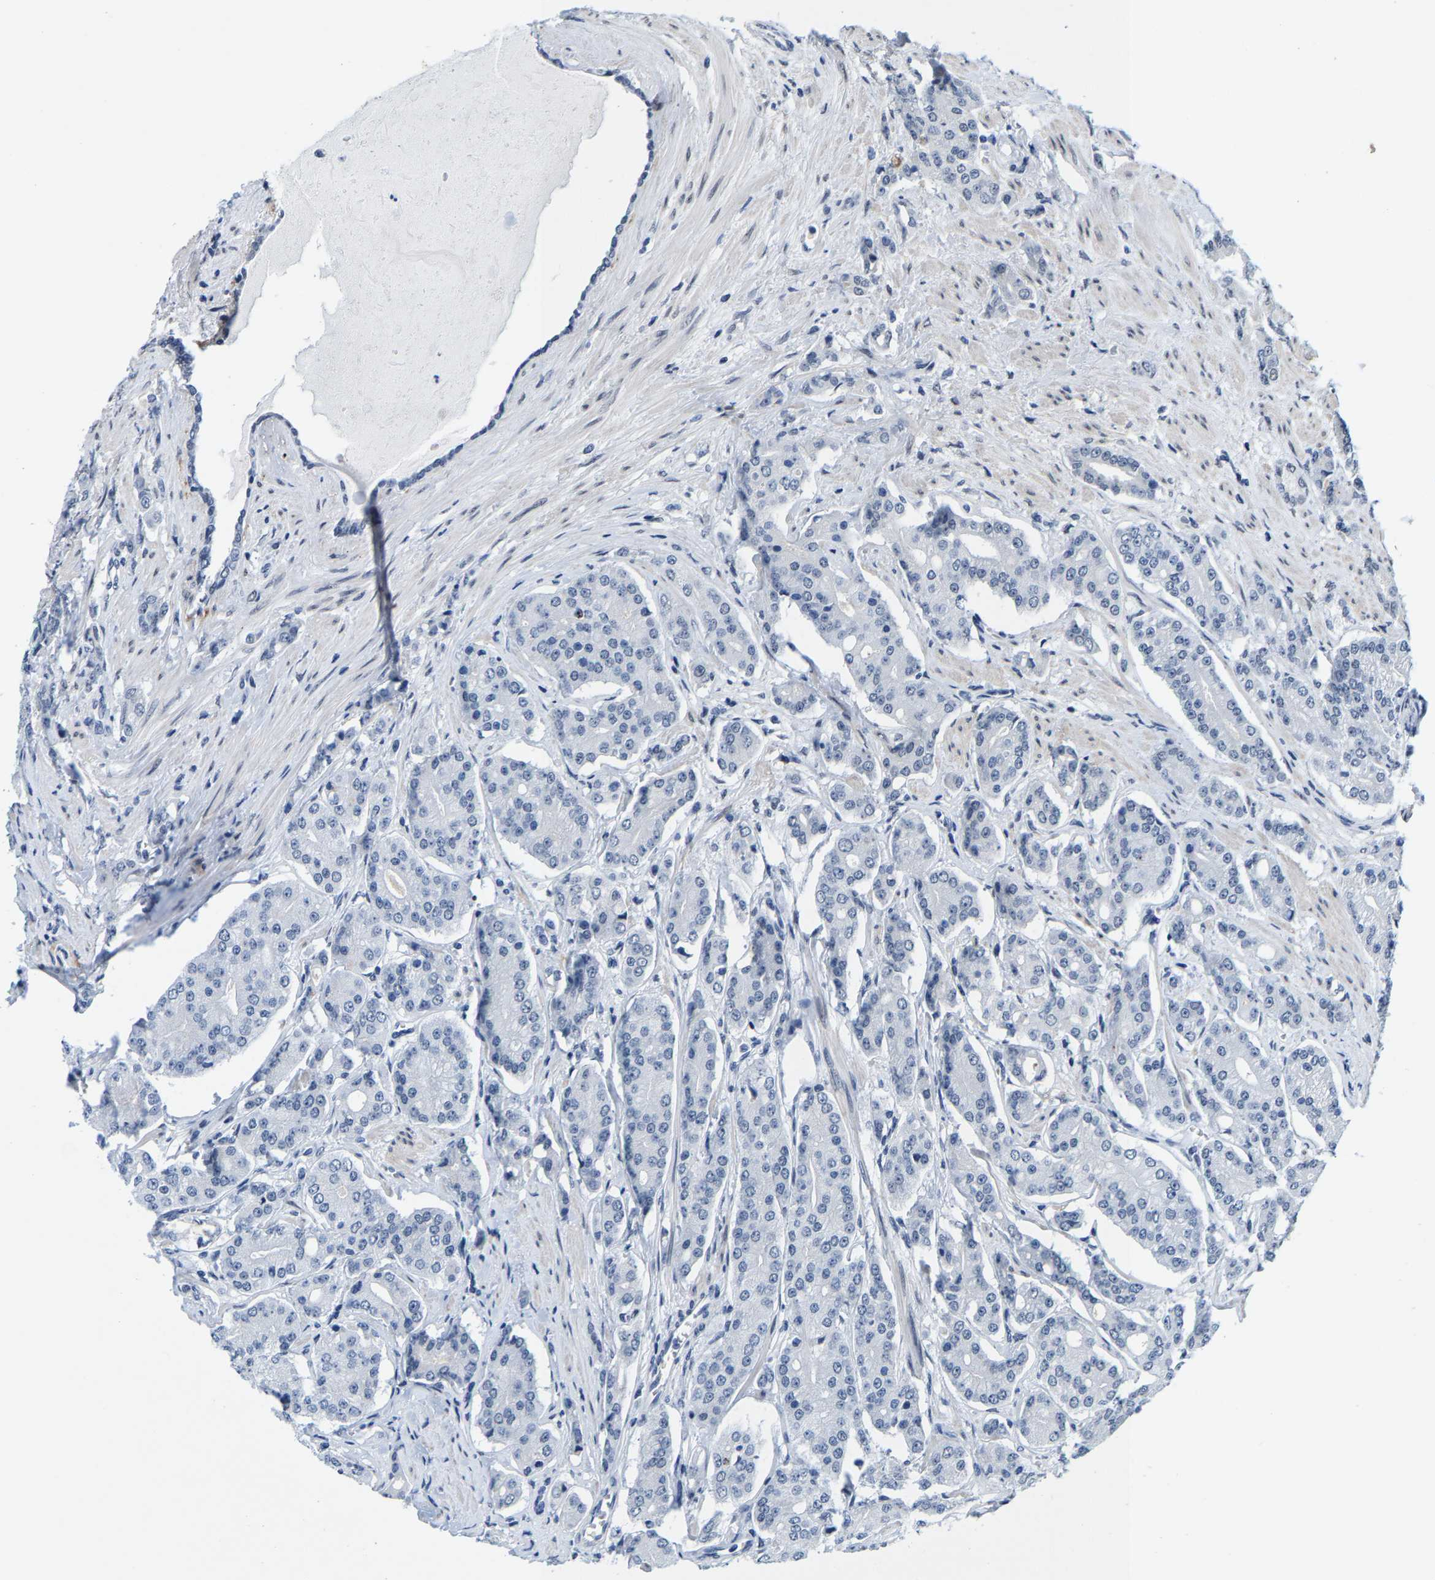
{"staining": {"intensity": "negative", "quantity": "none", "location": "none"}, "tissue": "prostate cancer", "cell_type": "Tumor cells", "image_type": "cancer", "snomed": [{"axis": "morphology", "description": "Adenocarcinoma, High grade"}, {"axis": "topography", "description": "Prostate"}], "caption": "Immunohistochemical staining of human adenocarcinoma (high-grade) (prostate) shows no significant staining in tumor cells.", "gene": "SETD1B", "patient": {"sex": "male", "age": 71}}